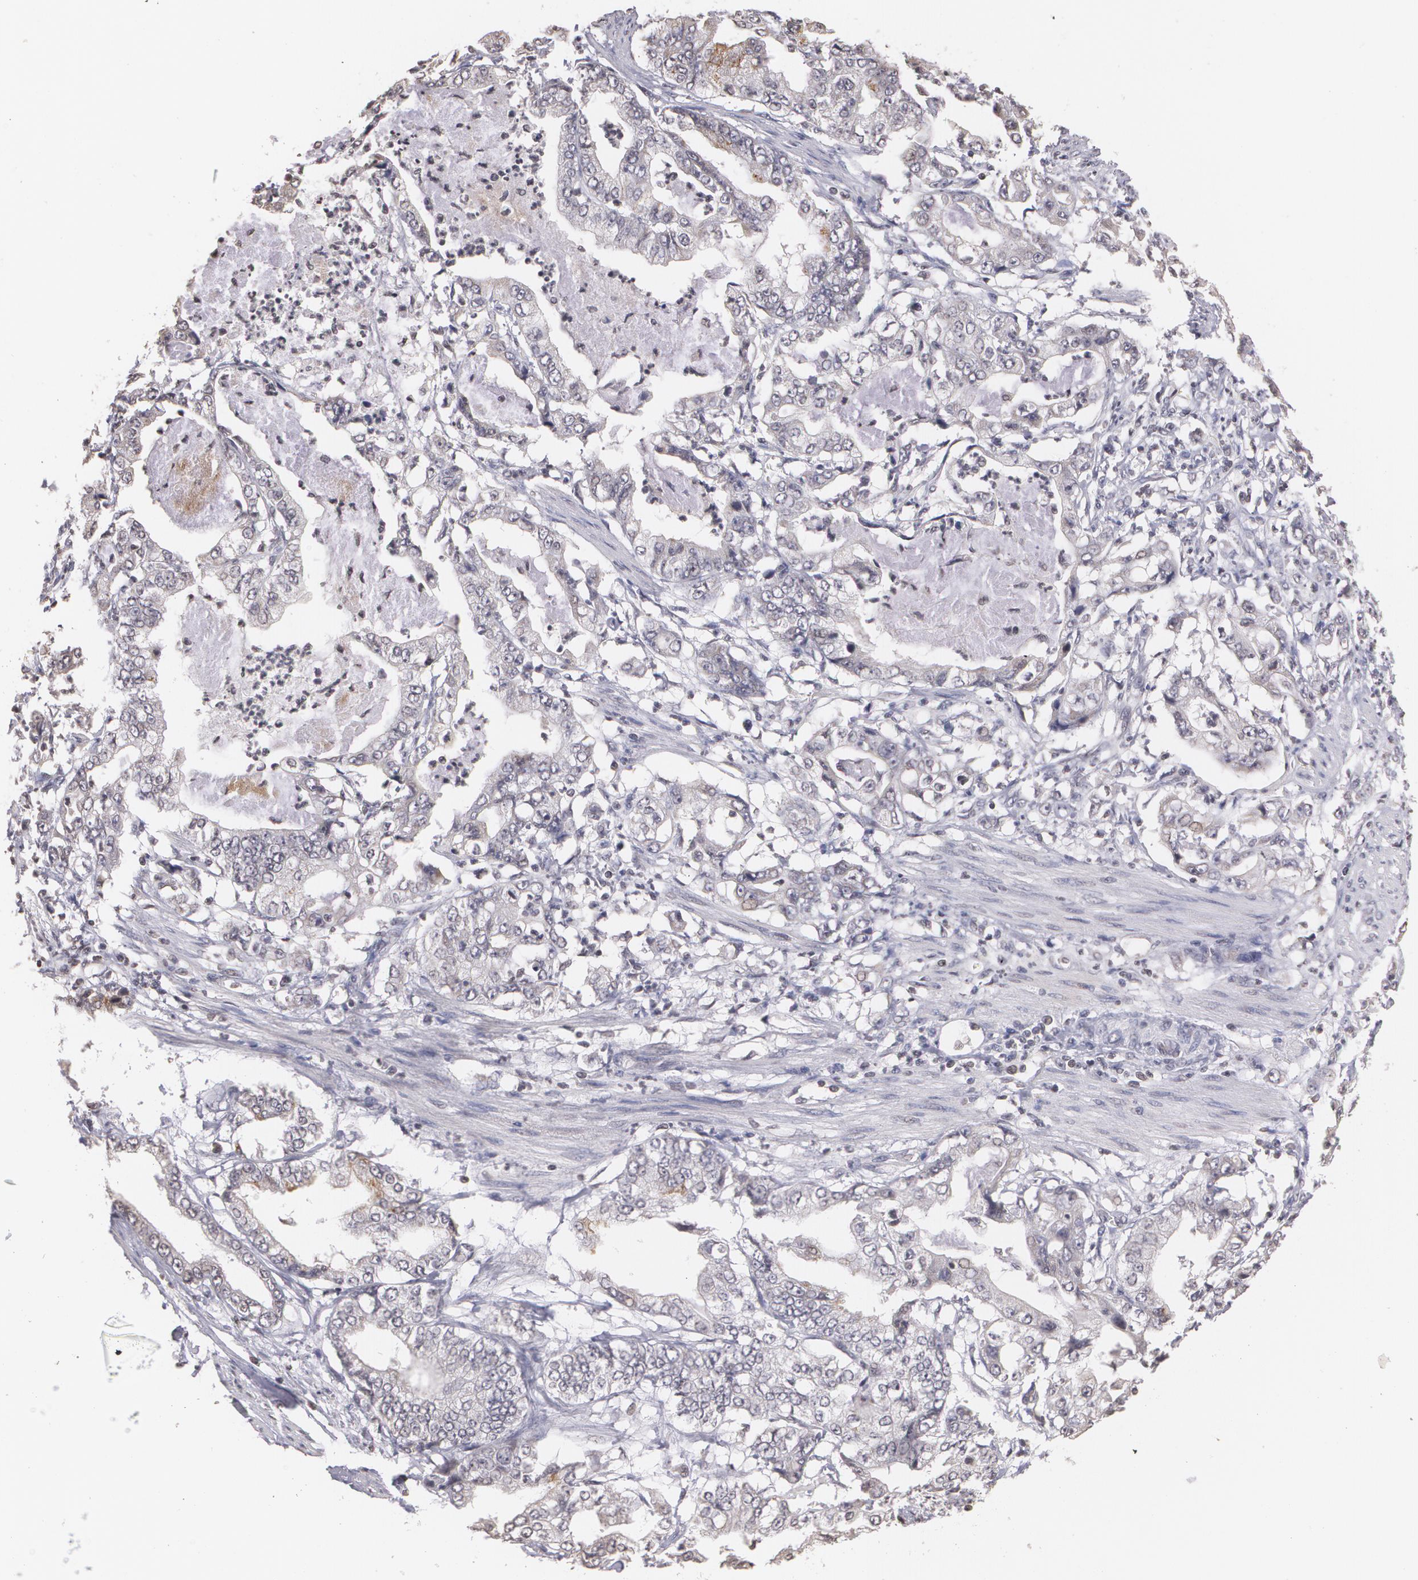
{"staining": {"intensity": "negative", "quantity": "none", "location": "none"}, "tissue": "stomach cancer", "cell_type": "Tumor cells", "image_type": "cancer", "snomed": [{"axis": "morphology", "description": "Adenocarcinoma, NOS"}, {"axis": "topography", "description": "Pancreas"}, {"axis": "topography", "description": "Stomach, upper"}], "caption": "The micrograph exhibits no significant positivity in tumor cells of stomach cancer (adenocarcinoma).", "gene": "THRB", "patient": {"sex": "male", "age": 77}}